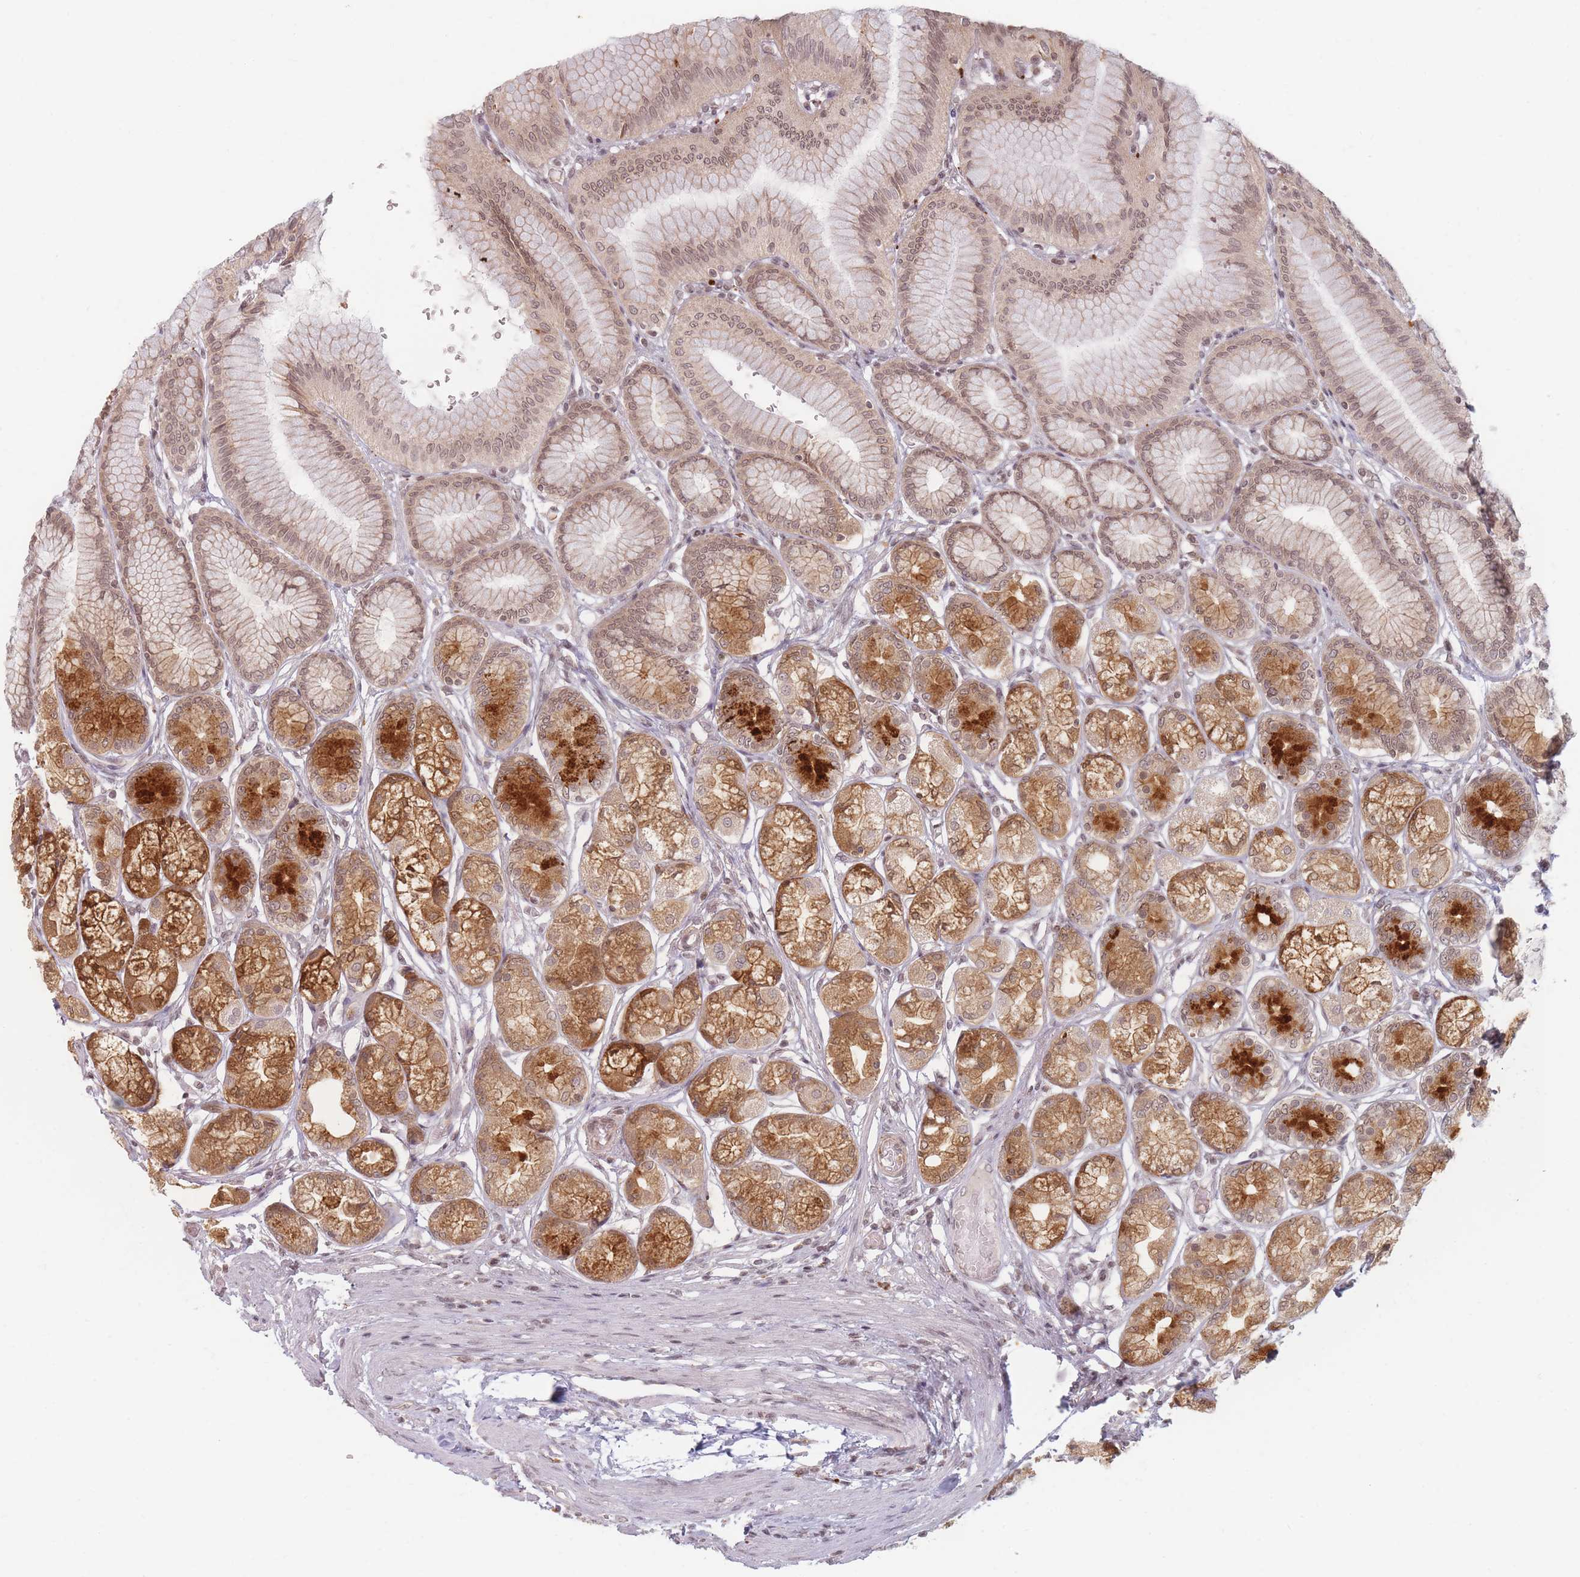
{"staining": {"intensity": "strong", "quantity": "25%-75%", "location": "cytoplasmic/membranous,nuclear"}, "tissue": "stomach", "cell_type": "Glandular cells", "image_type": "normal", "snomed": [{"axis": "morphology", "description": "Normal tissue, NOS"}, {"axis": "morphology", "description": "Adenocarcinoma, NOS"}, {"axis": "morphology", "description": "Adenocarcinoma, High grade"}, {"axis": "topography", "description": "Stomach, upper"}, {"axis": "topography", "description": "Stomach"}], "caption": "The photomicrograph reveals immunohistochemical staining of benign stomach. There is strong cytoplasmic/membranous,nuclear staining is appreciated in about 25%-75% of glandular cells. Nuclei are stained in blue.", "gene": "SPATA45", "patient": {"sex": "female", "age": 65}}